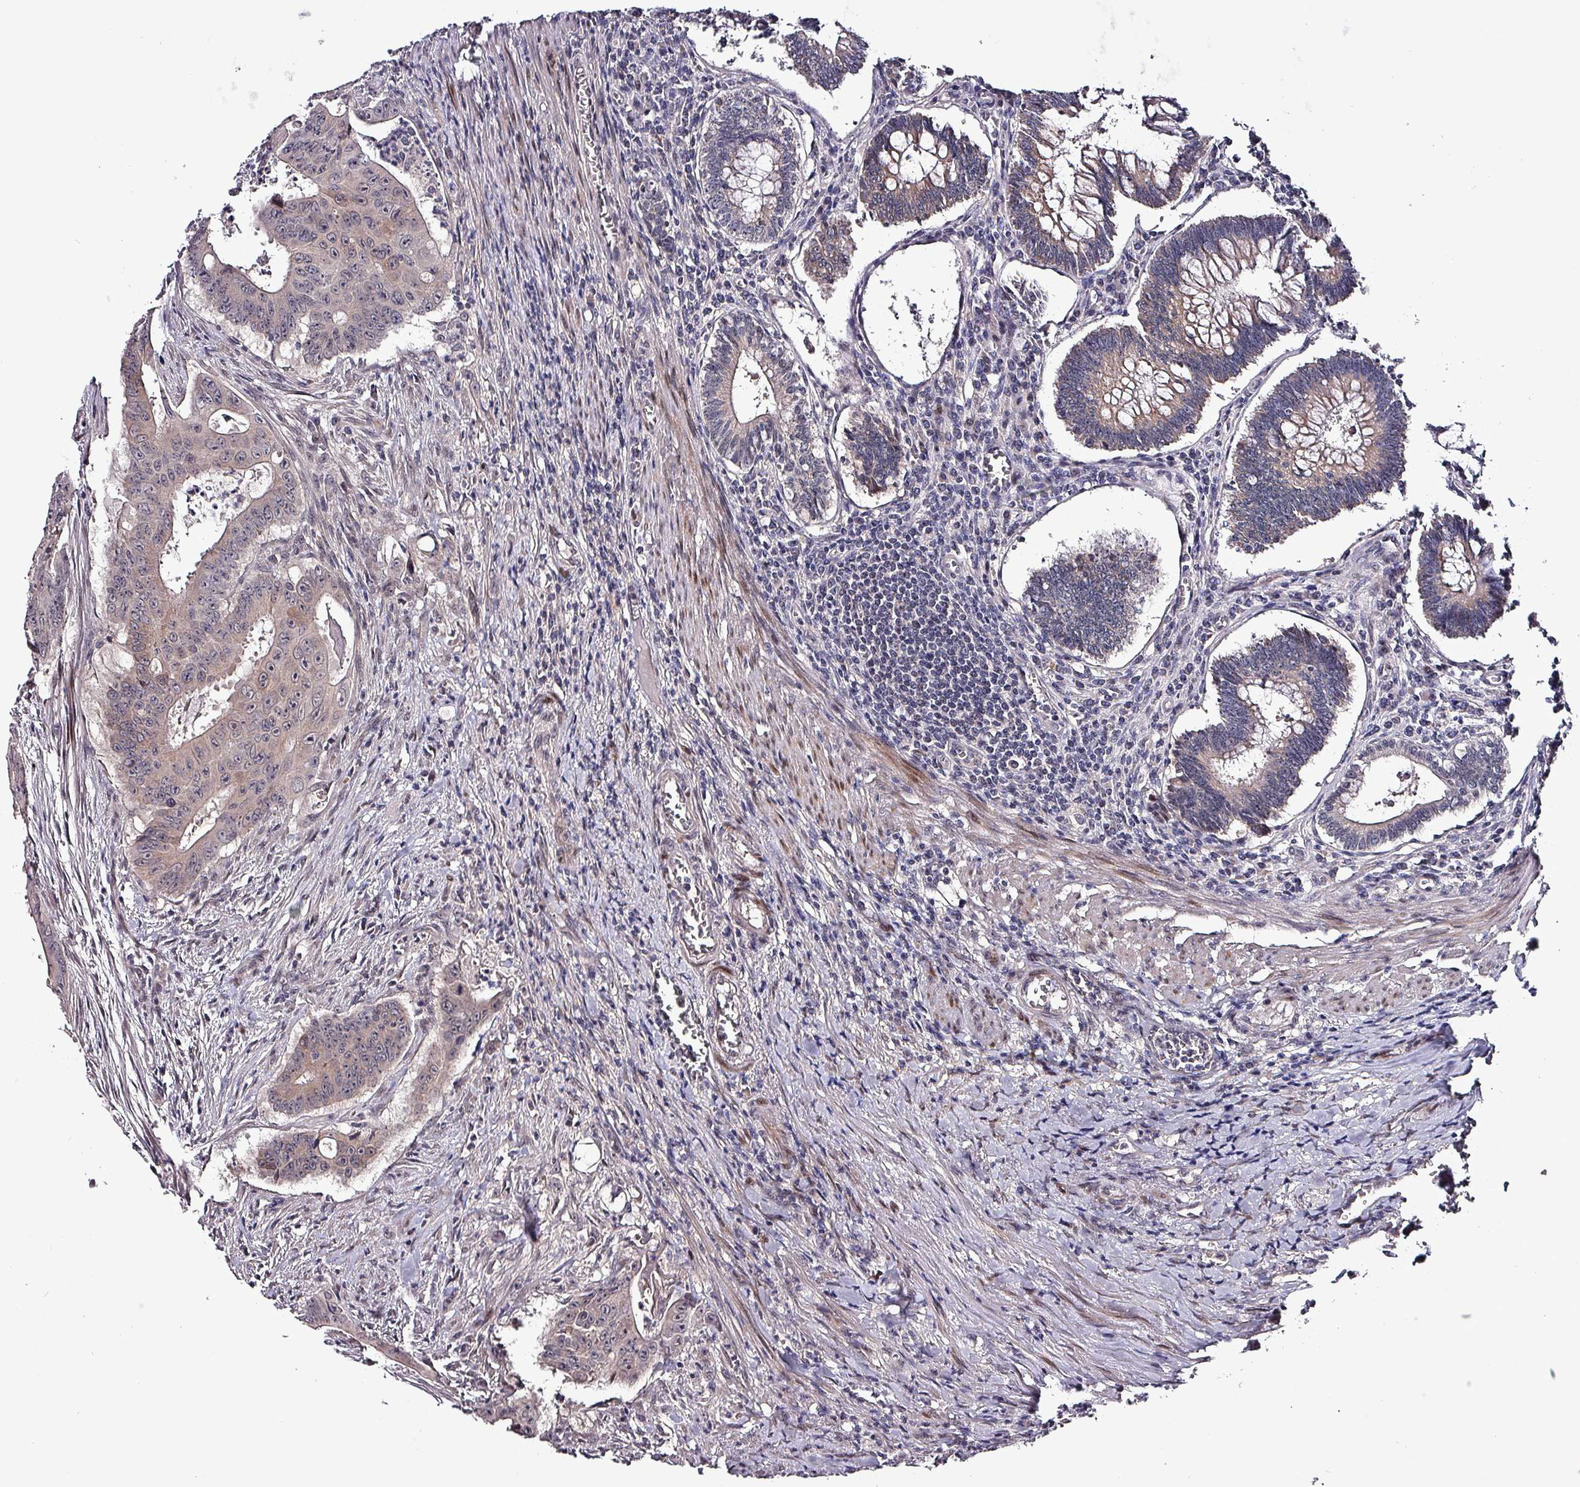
{"staining": {"intensity": "weak", "quantity": "25%-75%", "location": "cytoplasmic/membranous"}, "tissue": "colorectal cancer", "cell_type": "Tumor cells", "image_type": "cancer", "snomed": [{"axis": "morphology", "description": "Adenocarcinoma, NOS"}, {"axis": "topography", "description": "Rectum"}], "caption": "This is a micrograph of immunohistochemistry staining of colorectal cancer (adenocarcinoma), which shows weak positivity in the cytoplasmic/membranous of tumor cells.", "gene": "GRAPL", "patient": {"sex": "female", "age": 75}}